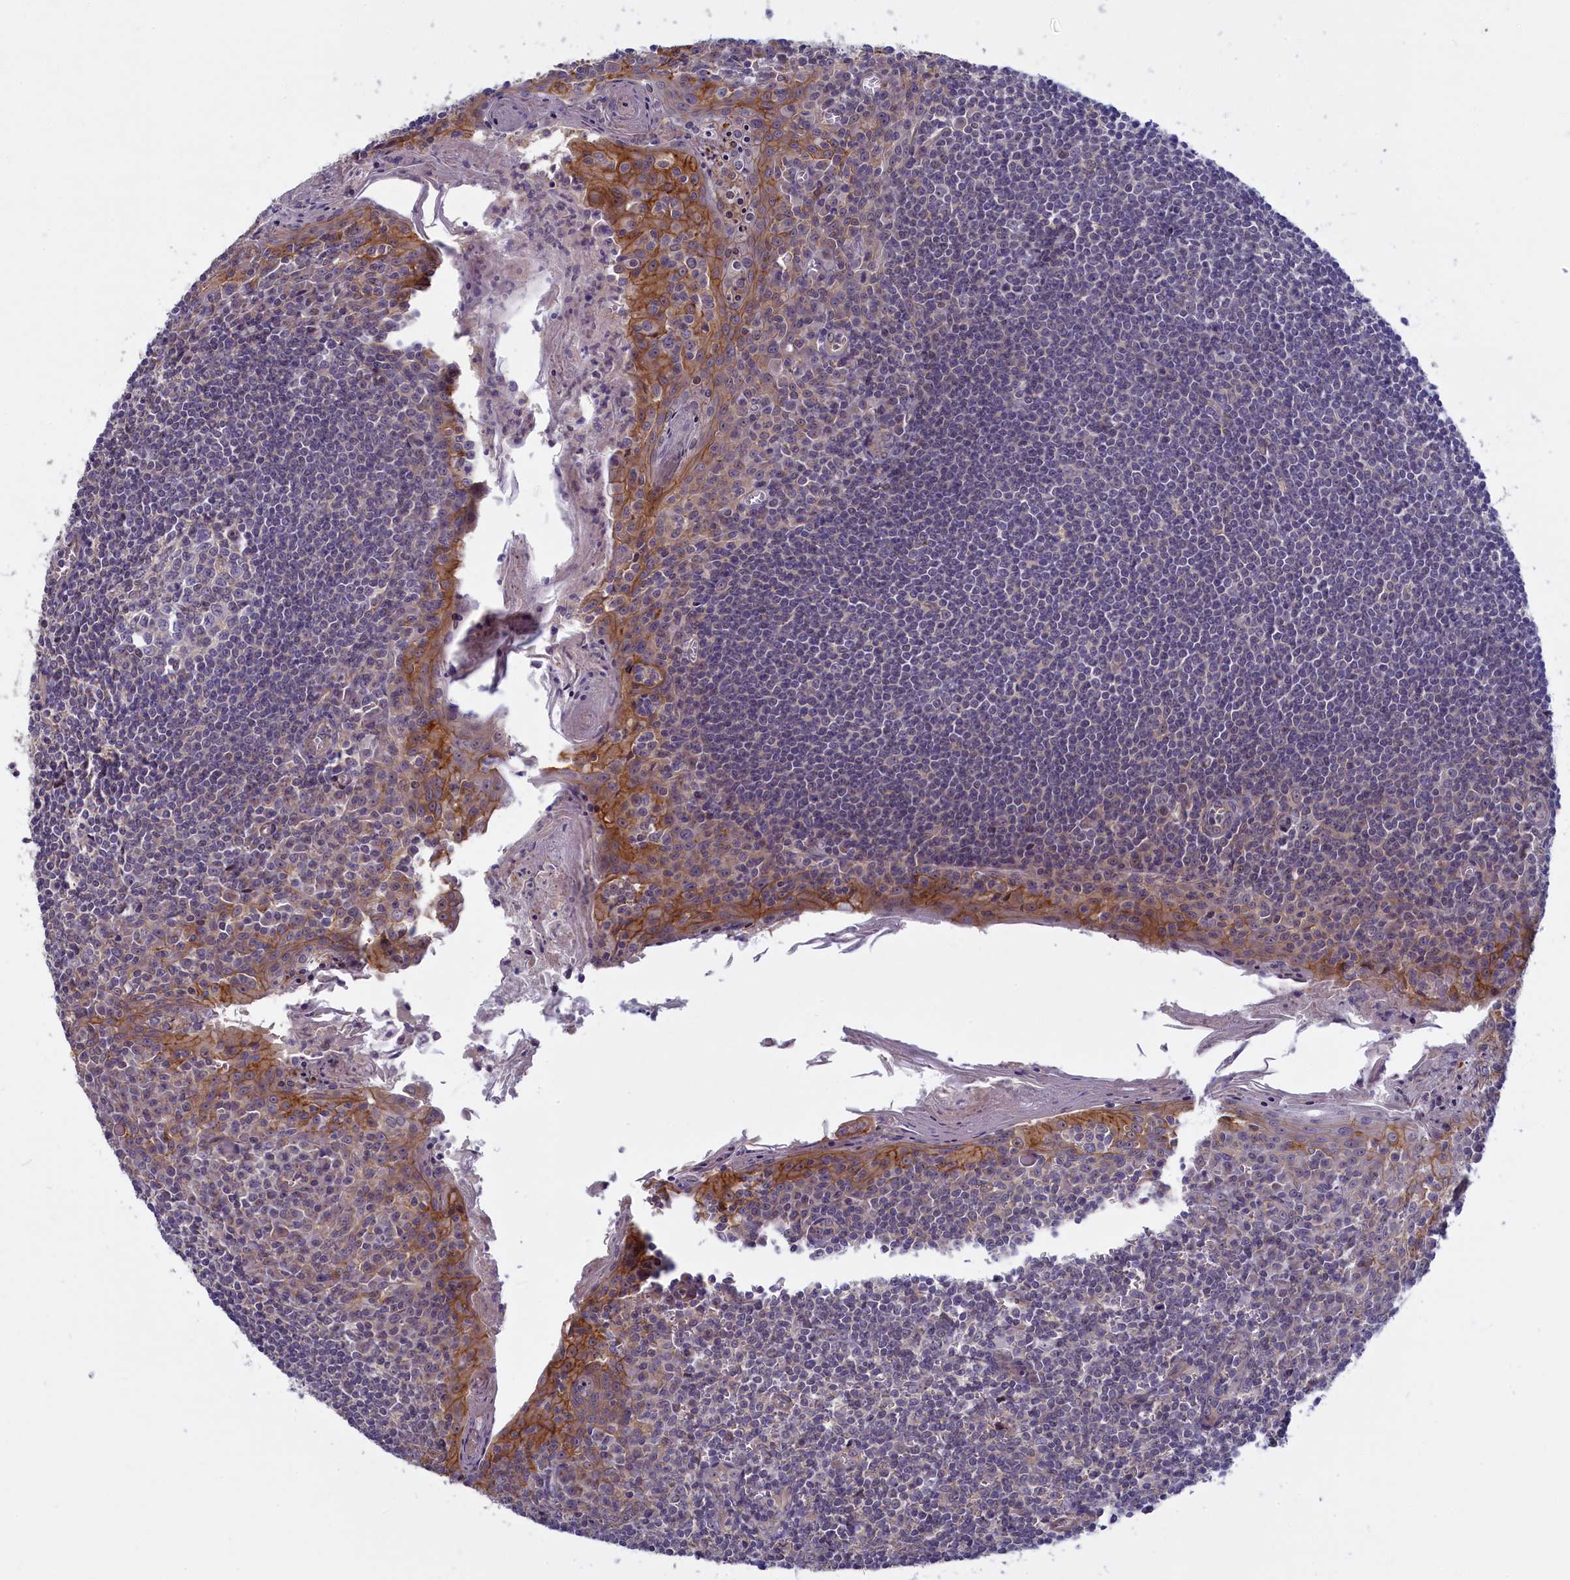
{"staining": {"intensity": "negative", "quantity": "none", "location": "none"}, "tissue": "tonsil", "cell_type": "Germinal center cells", "image_type": "normal", "snomed": [{"axis": "morphology", "description": "Normal tissue, NOS"}, {"axis": "topography", "description": "Tonsil"}], "caption": "Immunohistochemistry image of unremarkable tonsil: human tonsil stained with DAB demonstrates no significant protein staining in germinal center cells.", "gene": "TRPM4", "patient": {"sex": "male", "age": 27}}